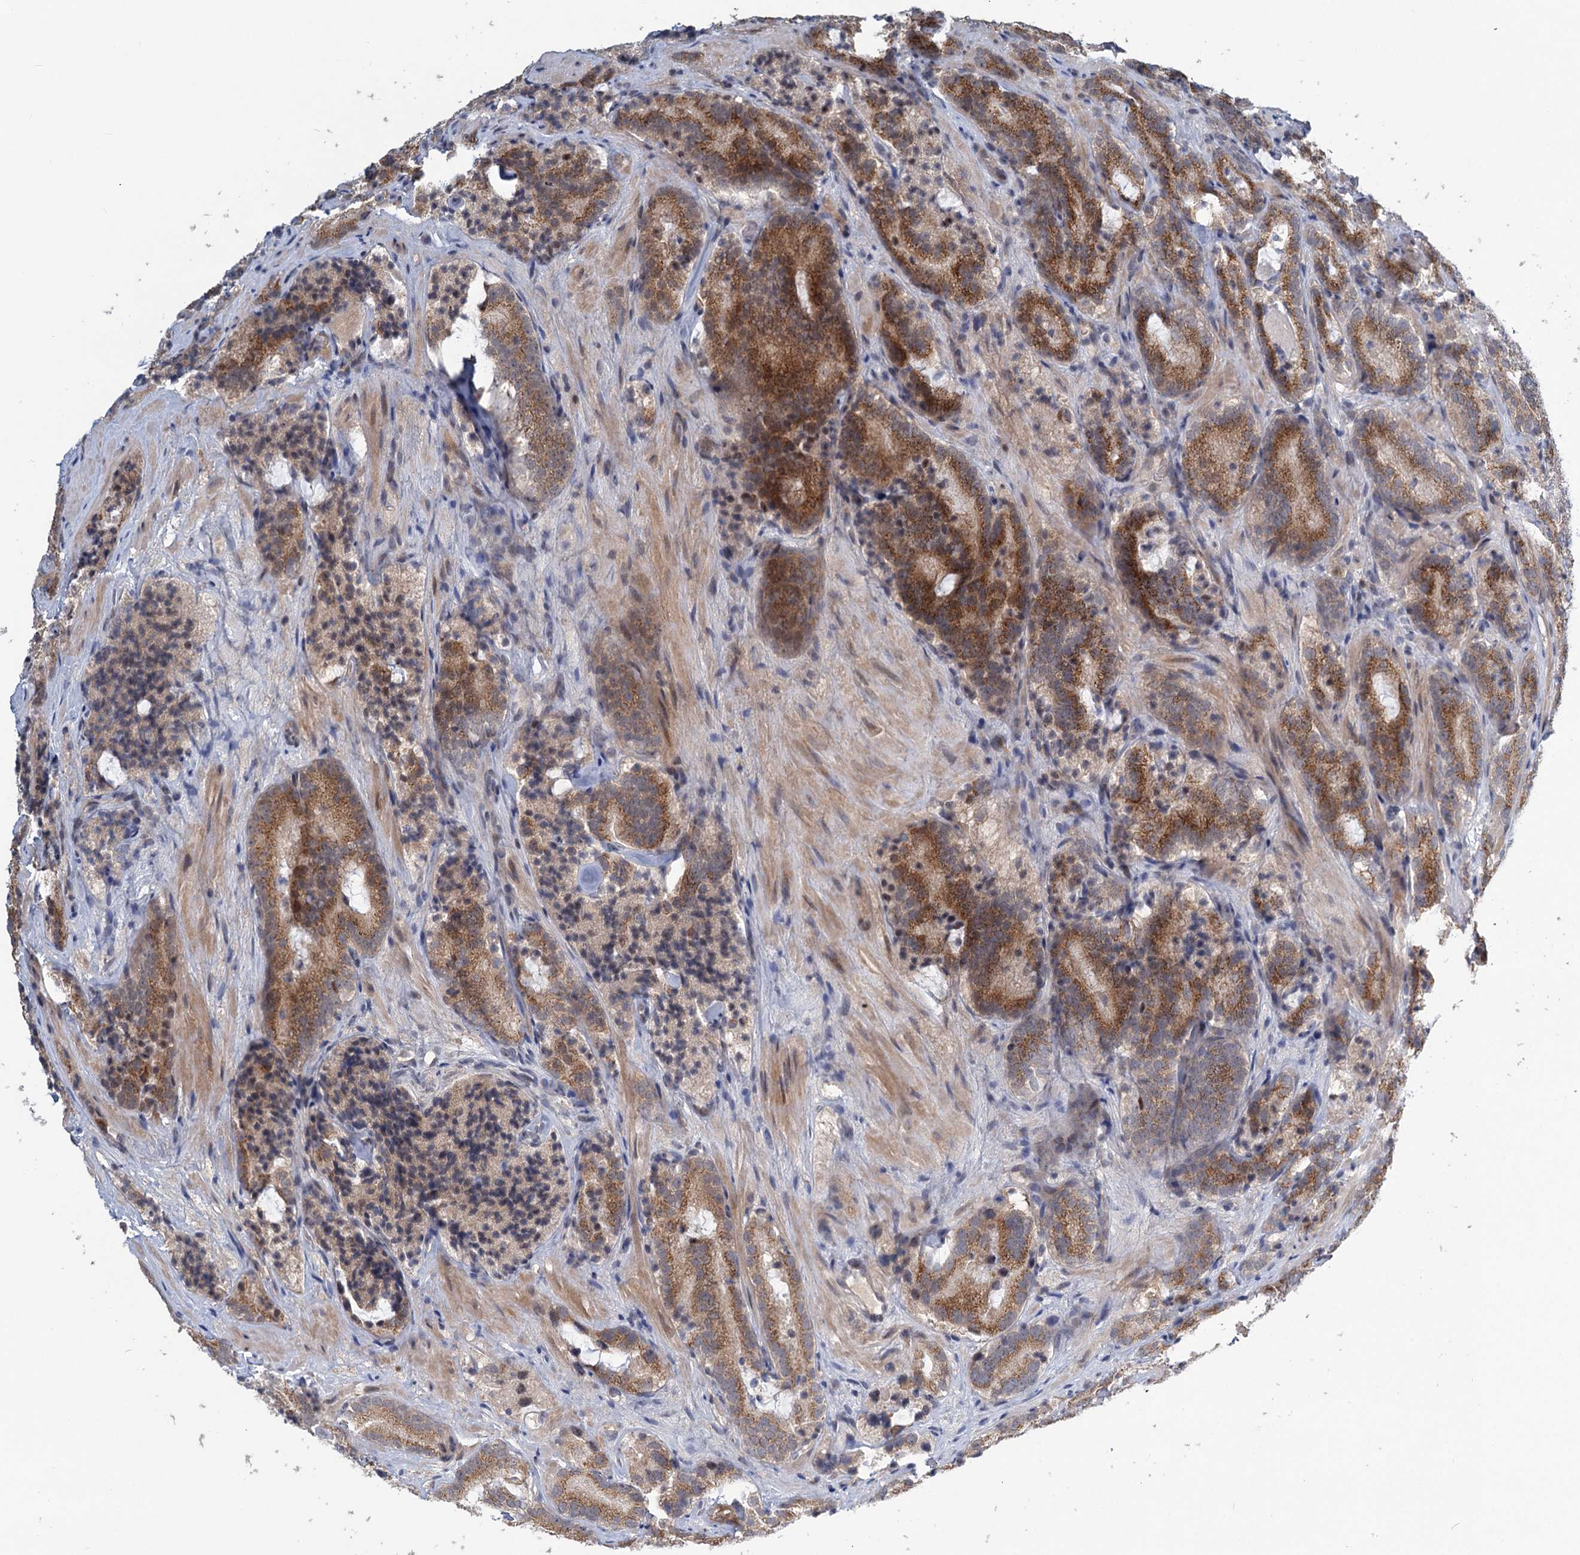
{"staining": {"intensity": "moderate", "quantity": ">75%", "location": "cytoplasmic/membranous"}, "tissue": "prostate cancer", "cell_type": "Tumor cells", "image_type": "cancer", "snomed": [{"axis": "morphology", "description": "Adenocarcinoma, High grade"}, {"axis": "topography", "description": "Prostate"}], "caption": "The immunohistochemical stain labels moderate cytoplasmic/membranous expression in tumor cells of high-grade adenocarcinoma (prostate) tissue.", "gene": "STAP1", "patient": {"sex": "male", "age": 57}}